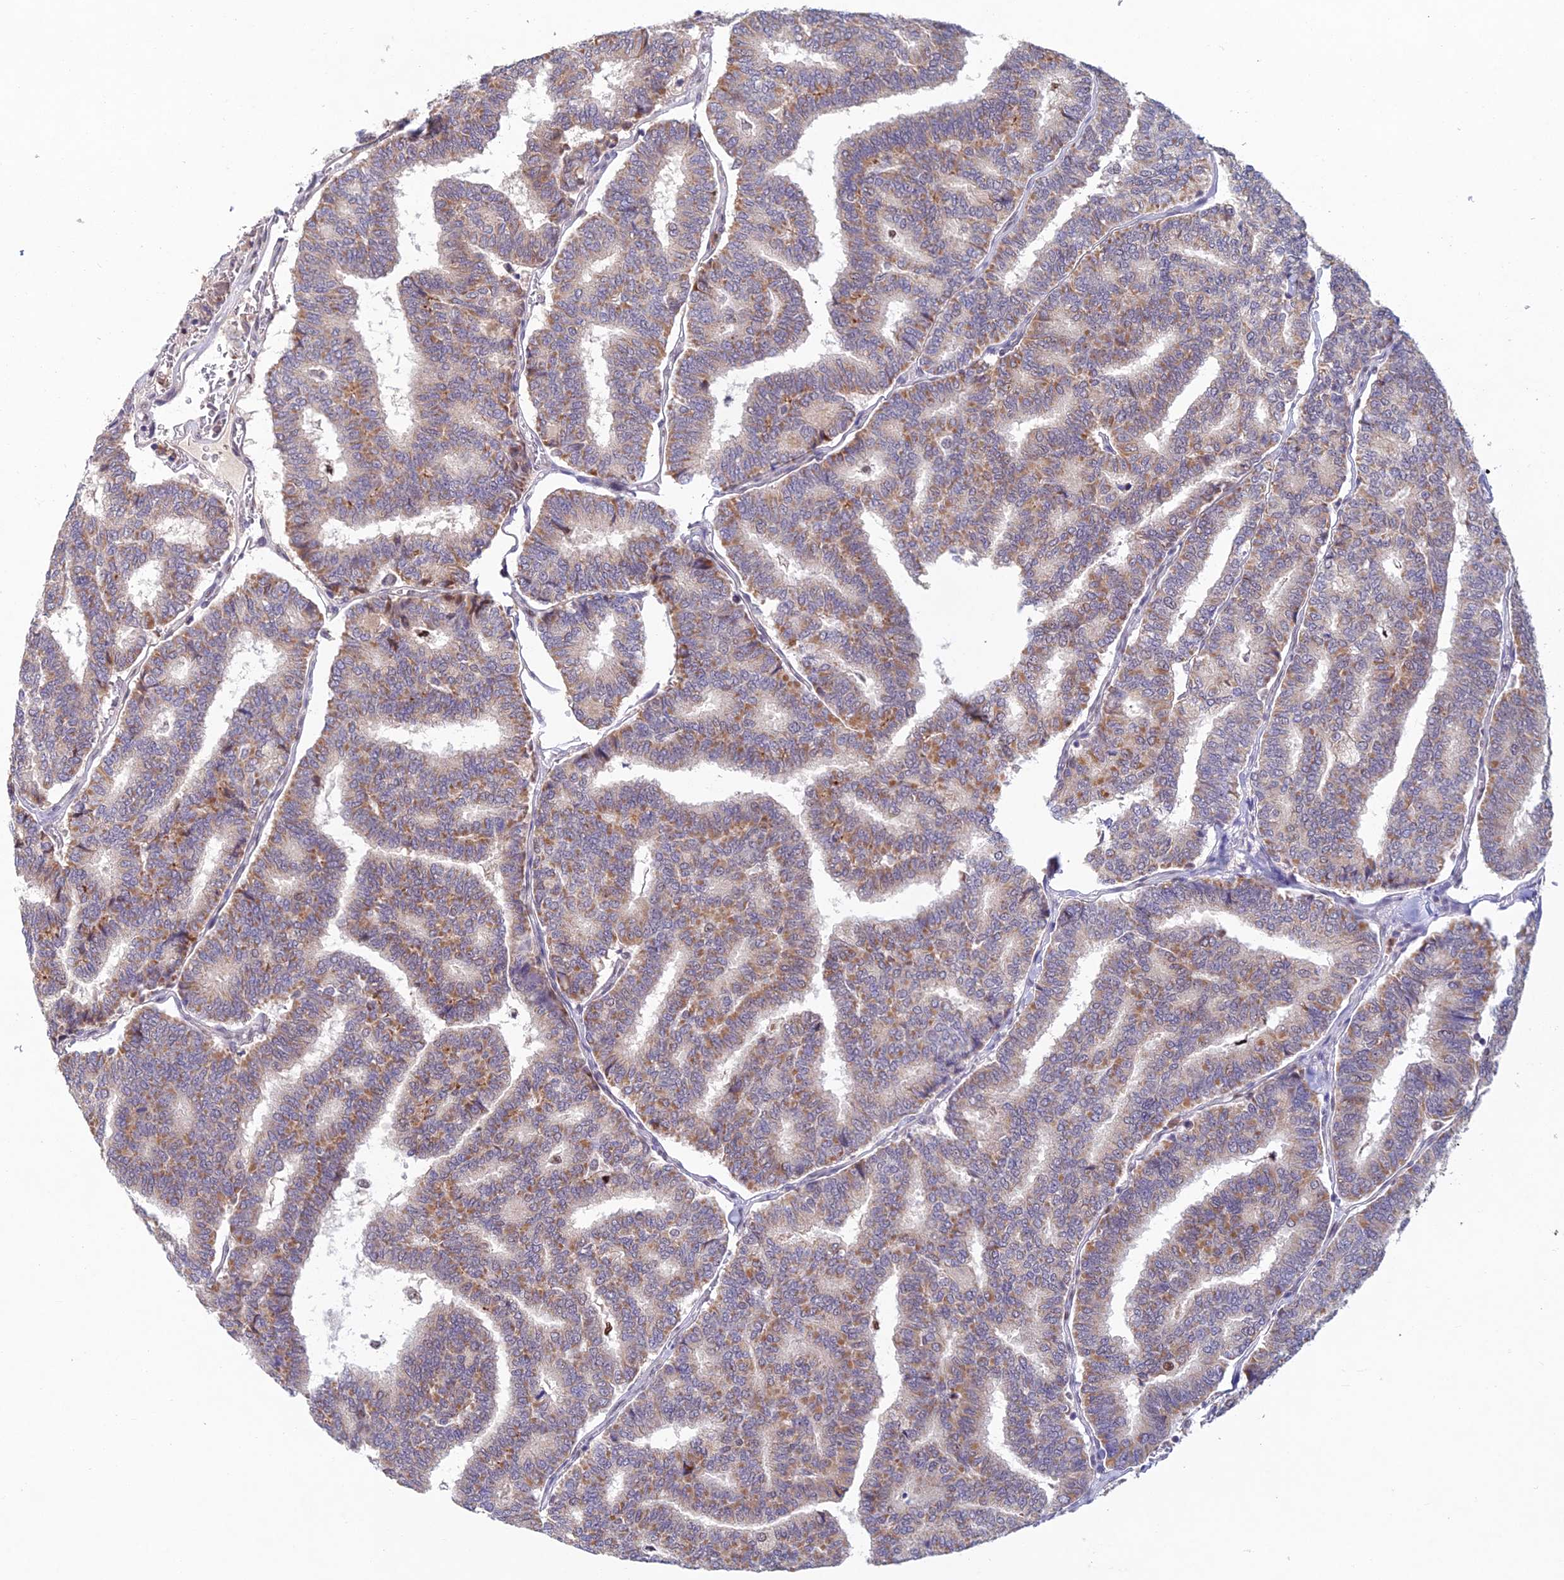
{"staining": {"intensity": "moderate", "quantity": "25%-75%", "location": "cytoplasmic/membranous"}, "tissue": "thyroid cancer", "cell_type": "Tumor cells", "image_type": "cancer", "snomed": [{"axis": "morphology", "description": "Papillary adenocarcinoma, NOS"}, {"axis": "topography", "description": "Thyroid gland"}], "caption": "Human thyroid cancer stained with a brown dye shows moderate cytoplasmic/membranous positive staining in approximately 25%-75% of tumor cells.", "gene": "FASTKD5", "patient": {"sex": "female", "age": 35}}